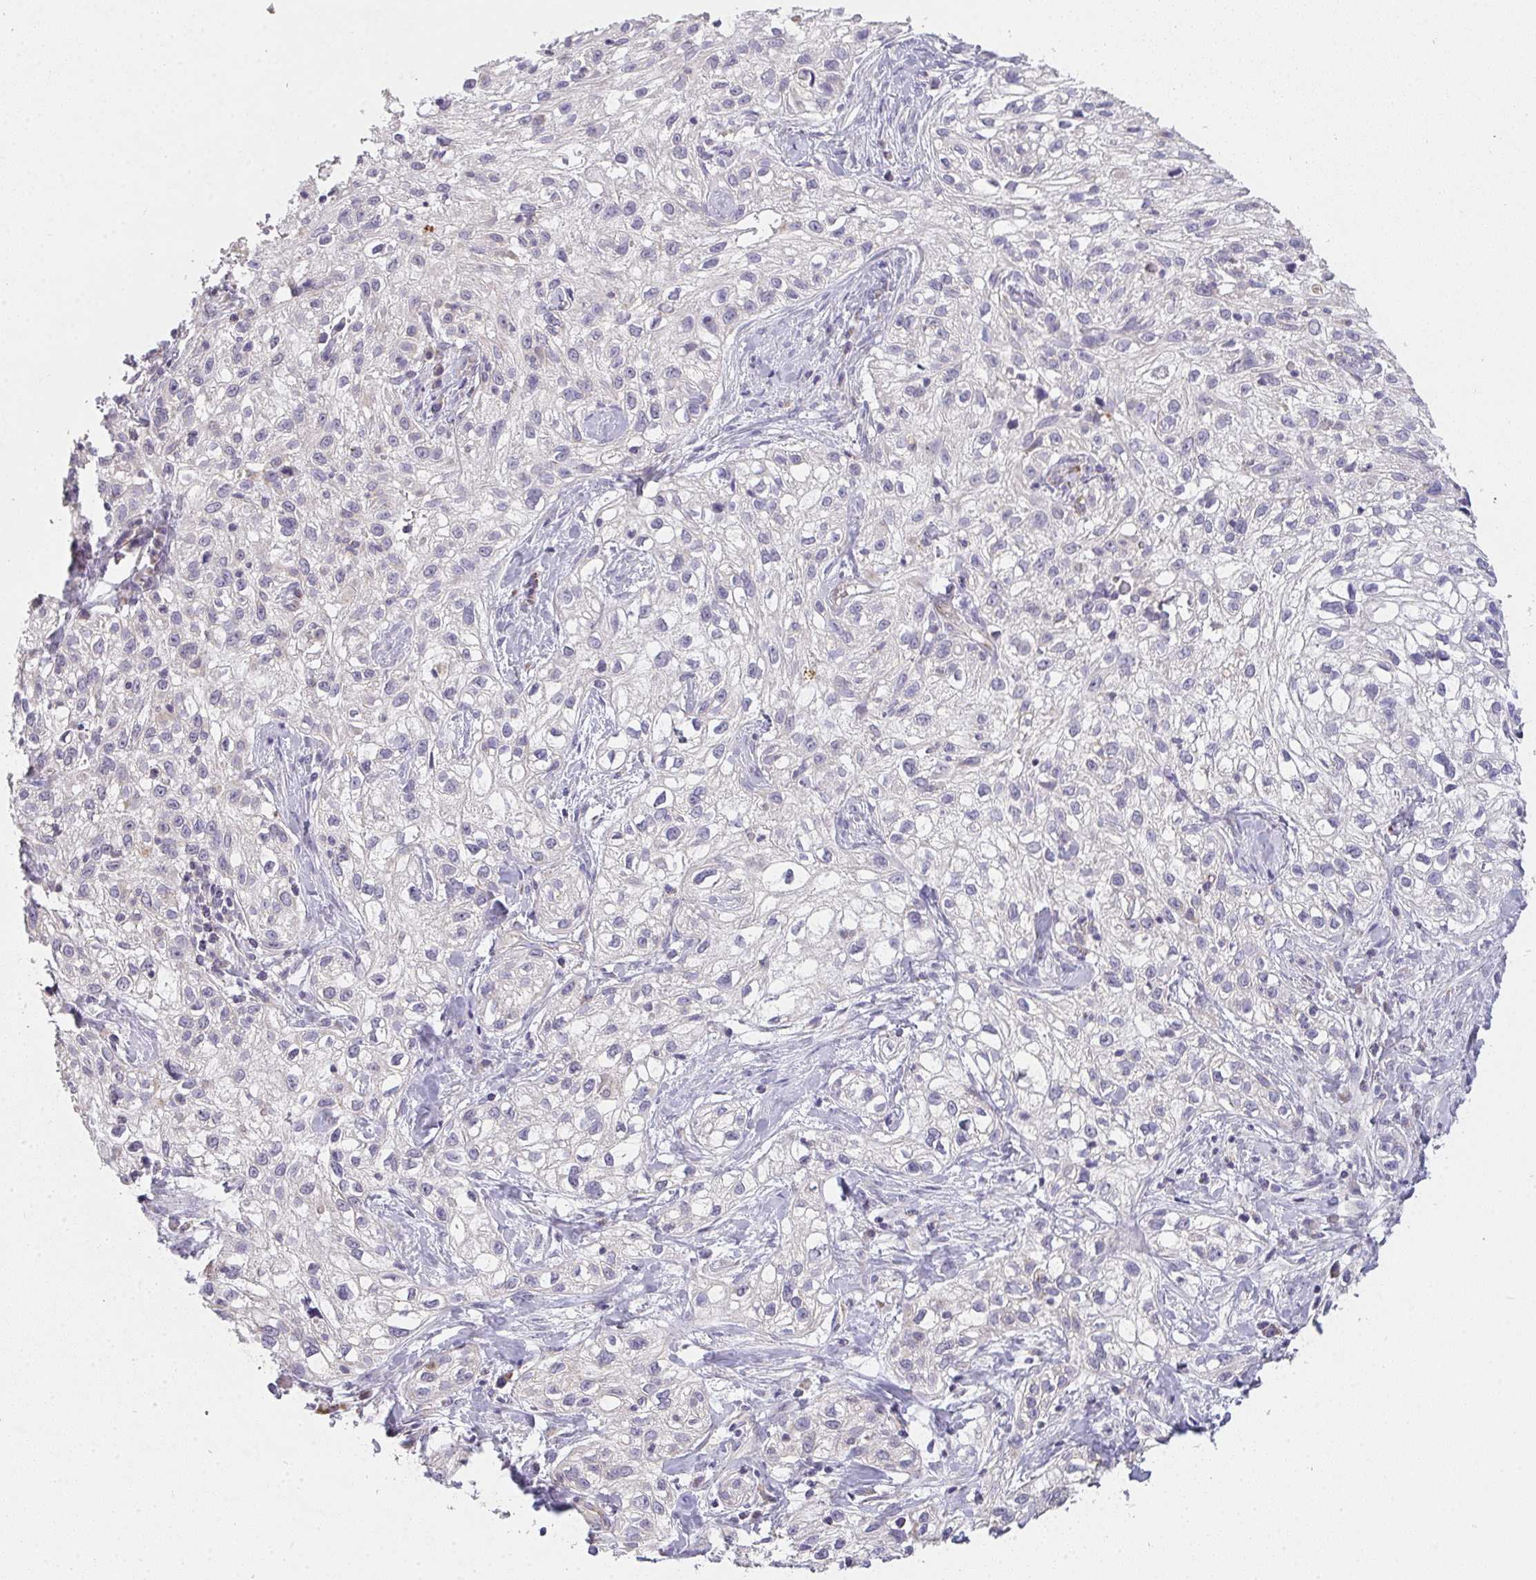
{"staining": {"intensity": "negative", "quantity": "none", "location": "none"}, "tissue": "skin cancer", "cell_type": "Tumor cells", "image_type": "cancer", "snomed": [{"axis": "morphology", "description": "Squamous cell carcinoma, NOS"}, {"axis": "topography", "description": "Skin"}], "caption": "Image shows no significant protein expression in tumor cells of skin cancer. (DAB IHC with hematoxylin counter stain).", "gene": "TMEM219", "patient": {"sex": "male", "age": 82}}